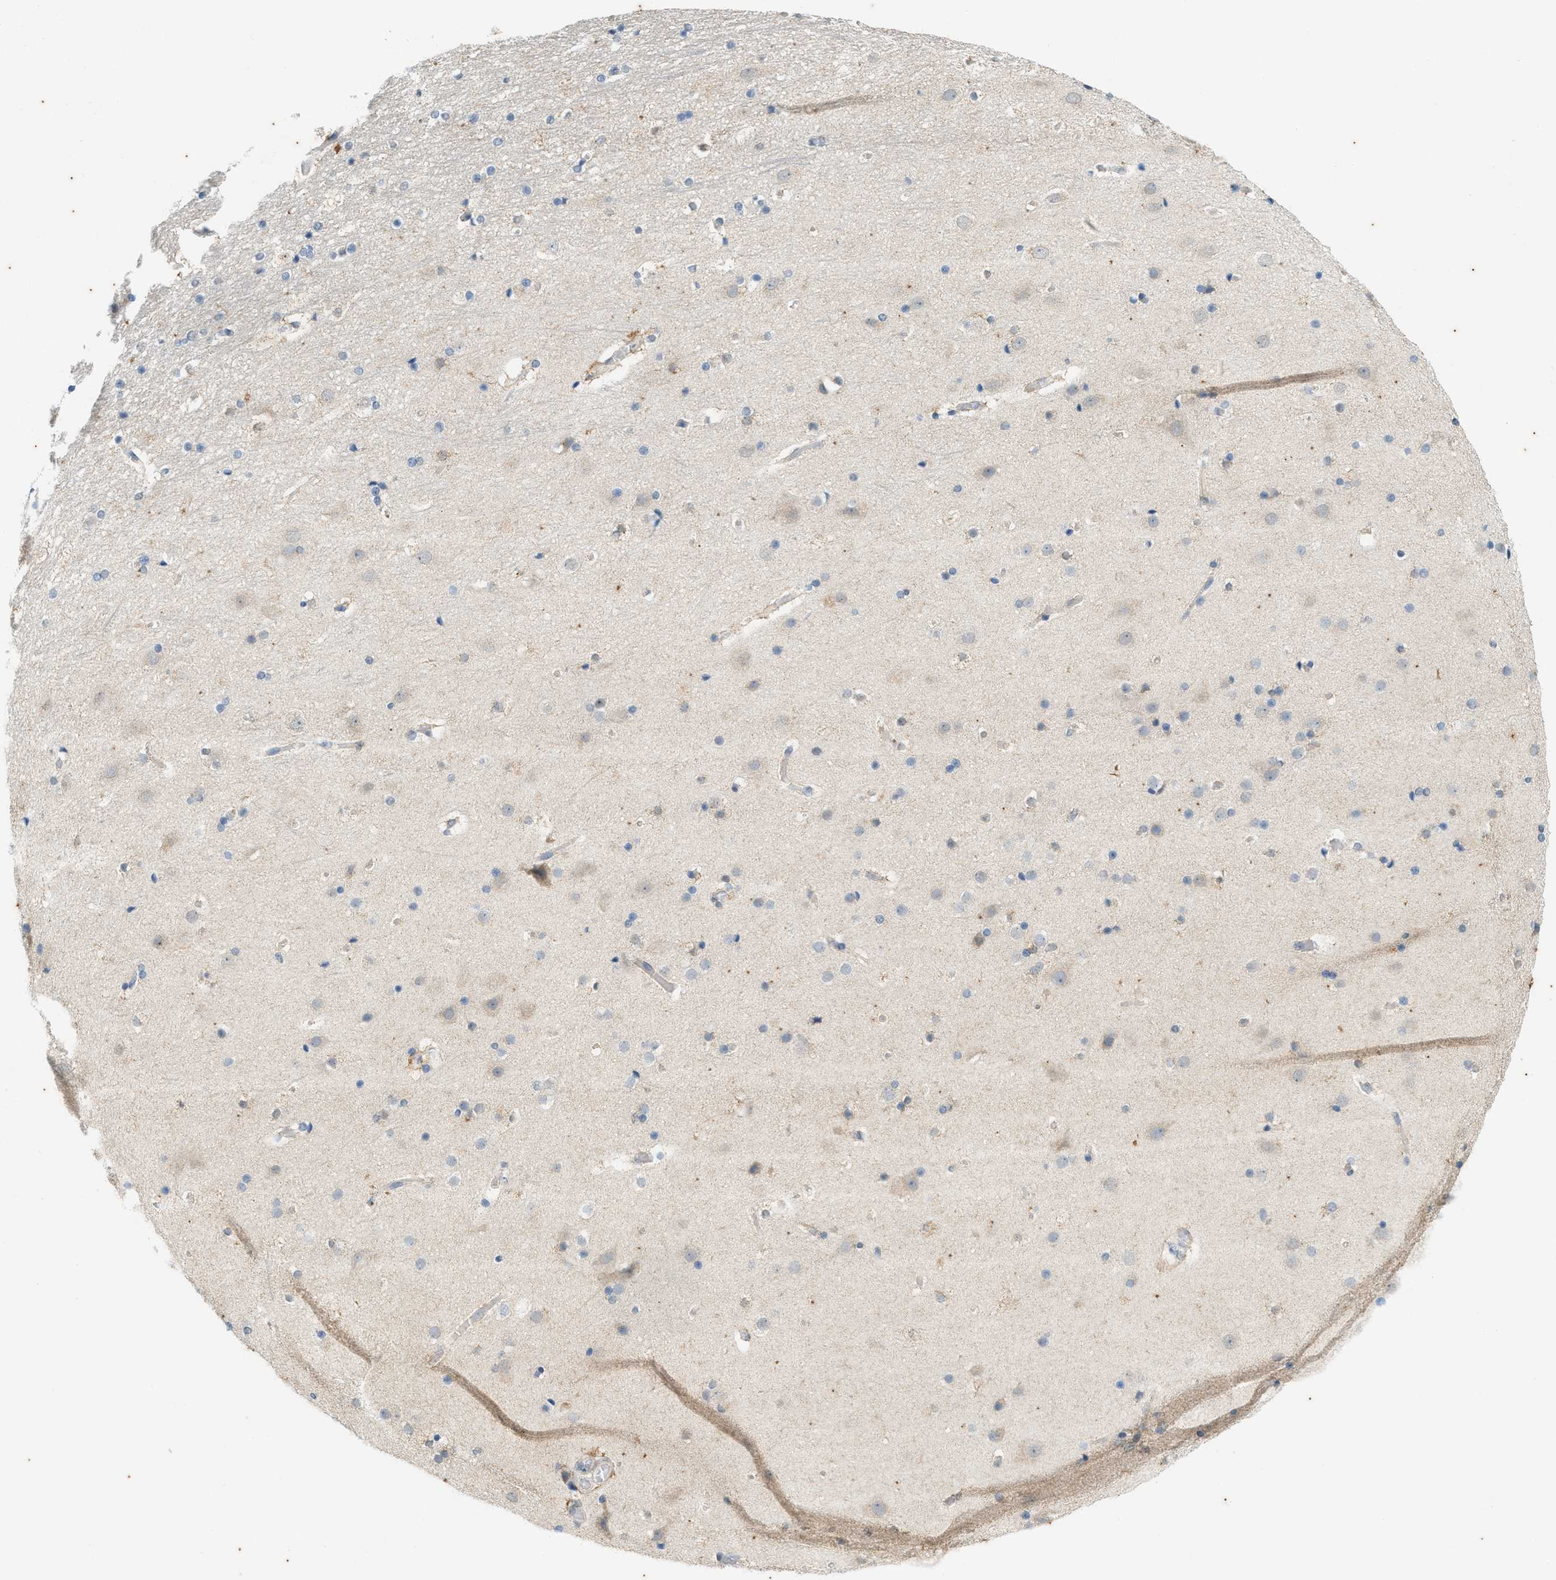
{"staining": {"intensity": "weak", "quantity": "25%-75%", "location": "cytoplasmic/membranous"}, "tissue": "cerebral cortex", "cell_type": "Endothelial cells", "image_type": "normal", "snomed": [{"axis": "morphology", "description": "Normal tissue, NOS"}, {"axis": "topography", "description": "Cerebral cortex"}], "caption": "DAB (3,3'-diaminobenzidine) immunohistochemical staining of benign cerebral cortex displays weak cytoplasmic/membranous protein positivity in approximately 25%-75% of endothelial cells. The staining is performed using DAB brown chromogen to label protein expression. The nuclei are counter-stained blue using hematoxylin.", "gene": "CHPF2", "patient": {"sex": "male", "age": 57}}